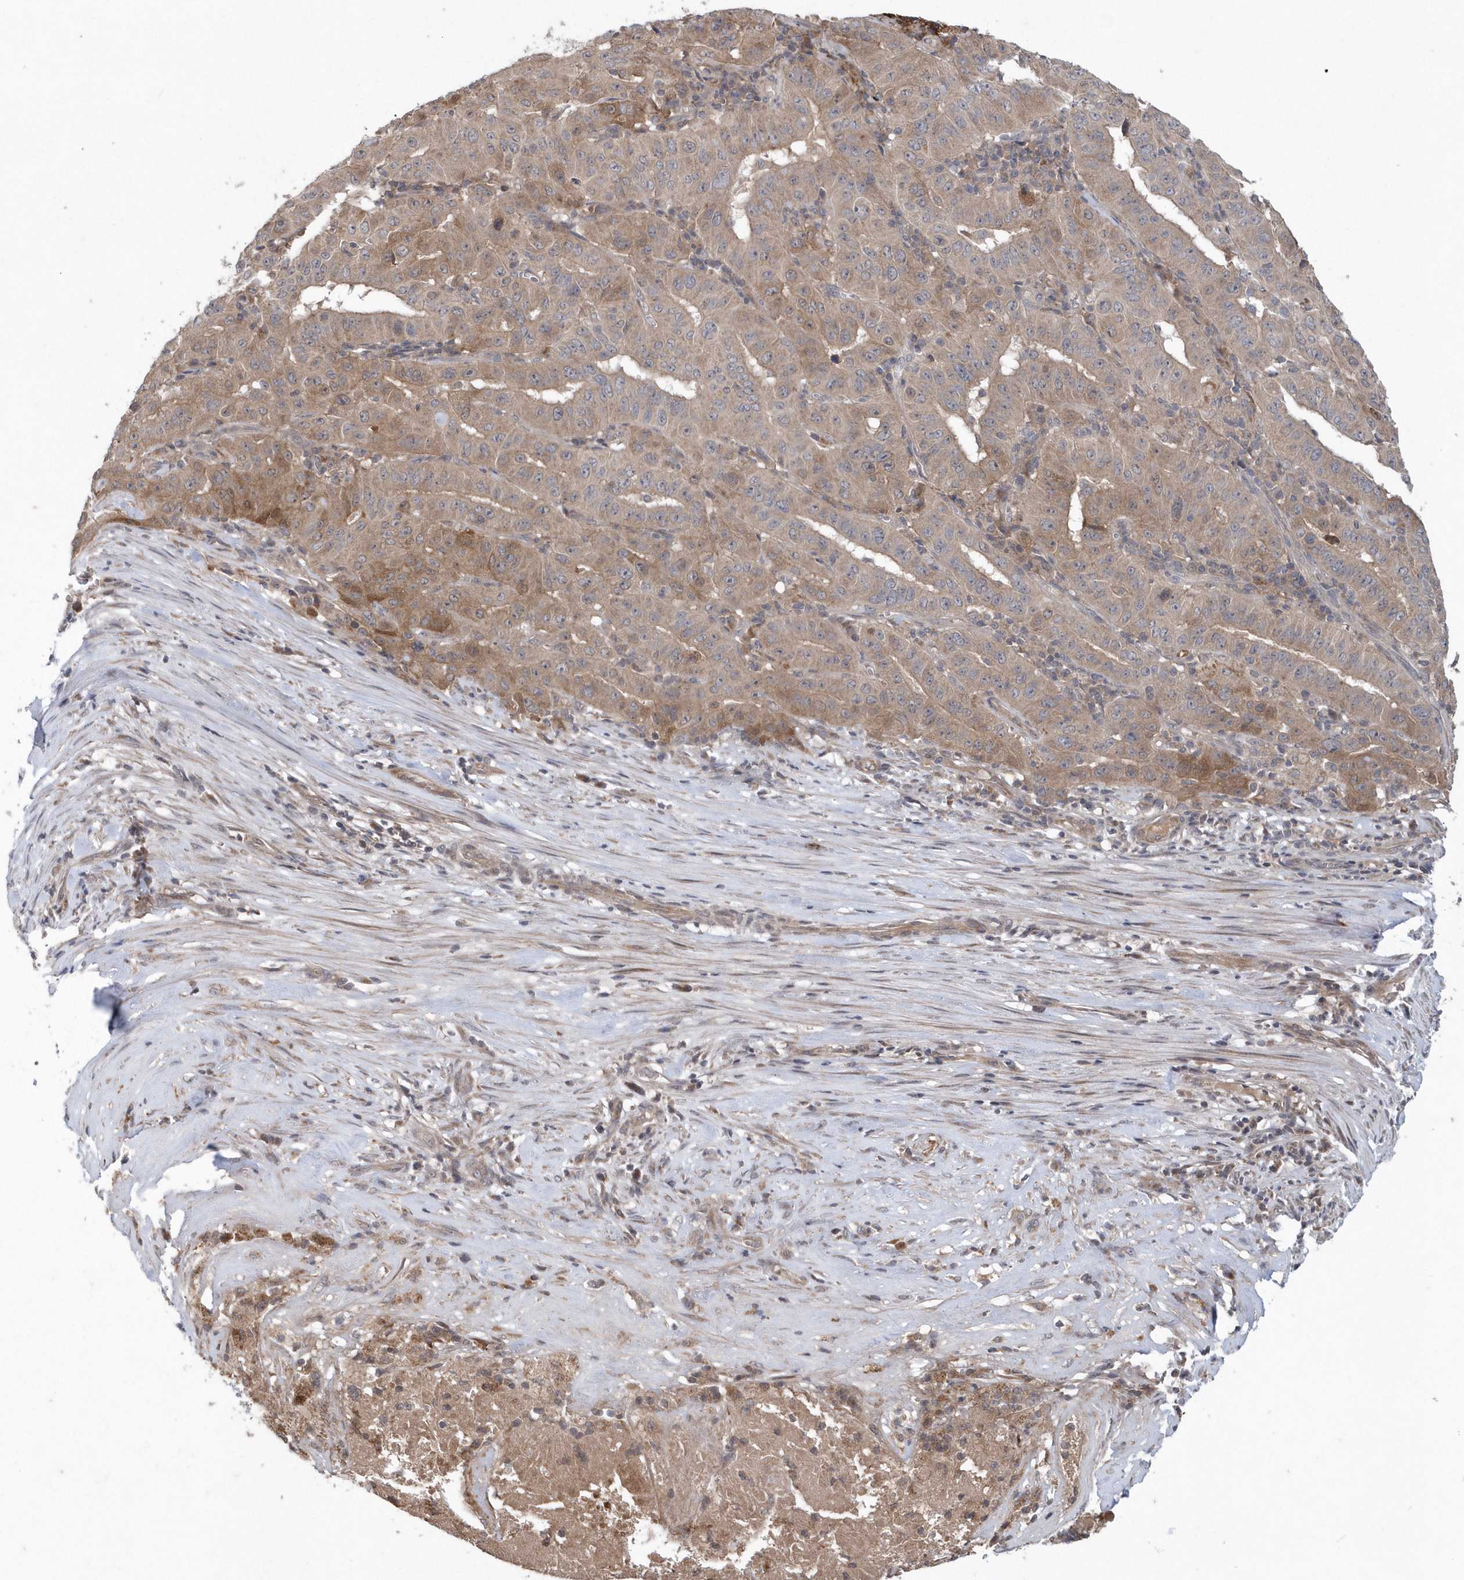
{"staining": {"intensity": "weak", "quantity": ">75%", "location": "cytoplasmic/membranous"}, "tissue": "pancreatic cancer", "cell_type": "Tumor cells", "image_type": "cancer", "snomed": [{"axis": "morphology", "description": "Adenocarcinoma, NOS"}, {"axis": "topography", "description": "Pancreas"}], "caption": "Pancreatic cancer stained with a brown dye exhibits weak cytoplasmic/membranous positive staining in about >75% of tumor cells.", "gene": "HMGCS1", "patient": {"sex": "male", "age": 63}}